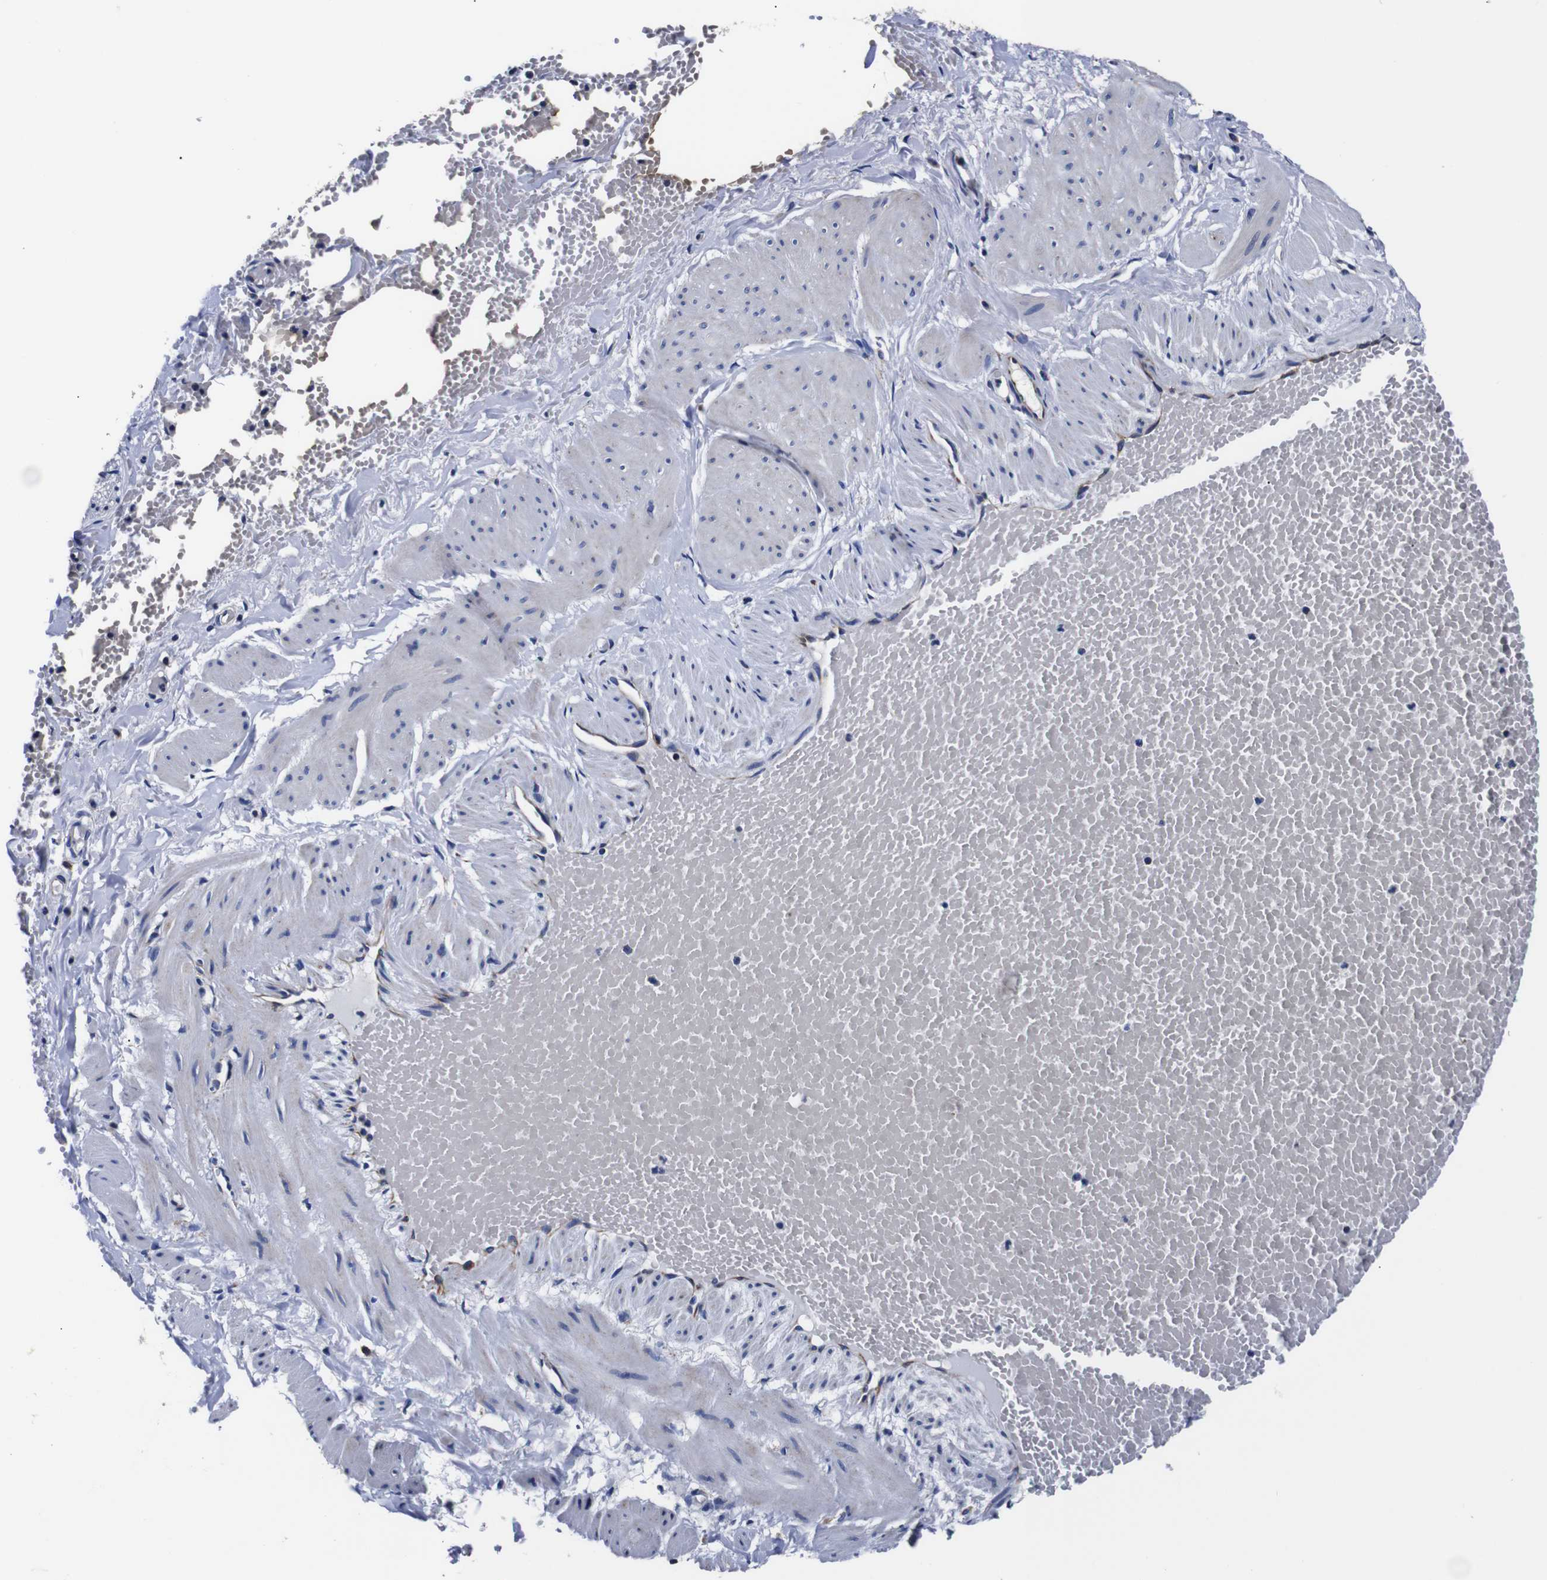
{"staining": {"intensity": "weak", "quantity": "25%-75%", "location": "cytoplasmic/membranous"}, "tissue": "adipose tissue", "cell_type": "Adipocytes", "image_type": "normal", "snomed": [{"axis": "morphology", "description": "Normal tissue, NOS"}, {"axis": "topography", "description": "Soft tissue"}, {"axis": "topography", "description": "Vascular tissue"}], "caption": "Protein analysis of normal adipose tissue reveals weak cytoplasmic/membranous staining in approximately 25%-75% of adipocytes. (Brightfield microscopy of DAB IHC at high magnification).", "gene": "FKBP9", "patient": {"sex": "female", "age": 35}}